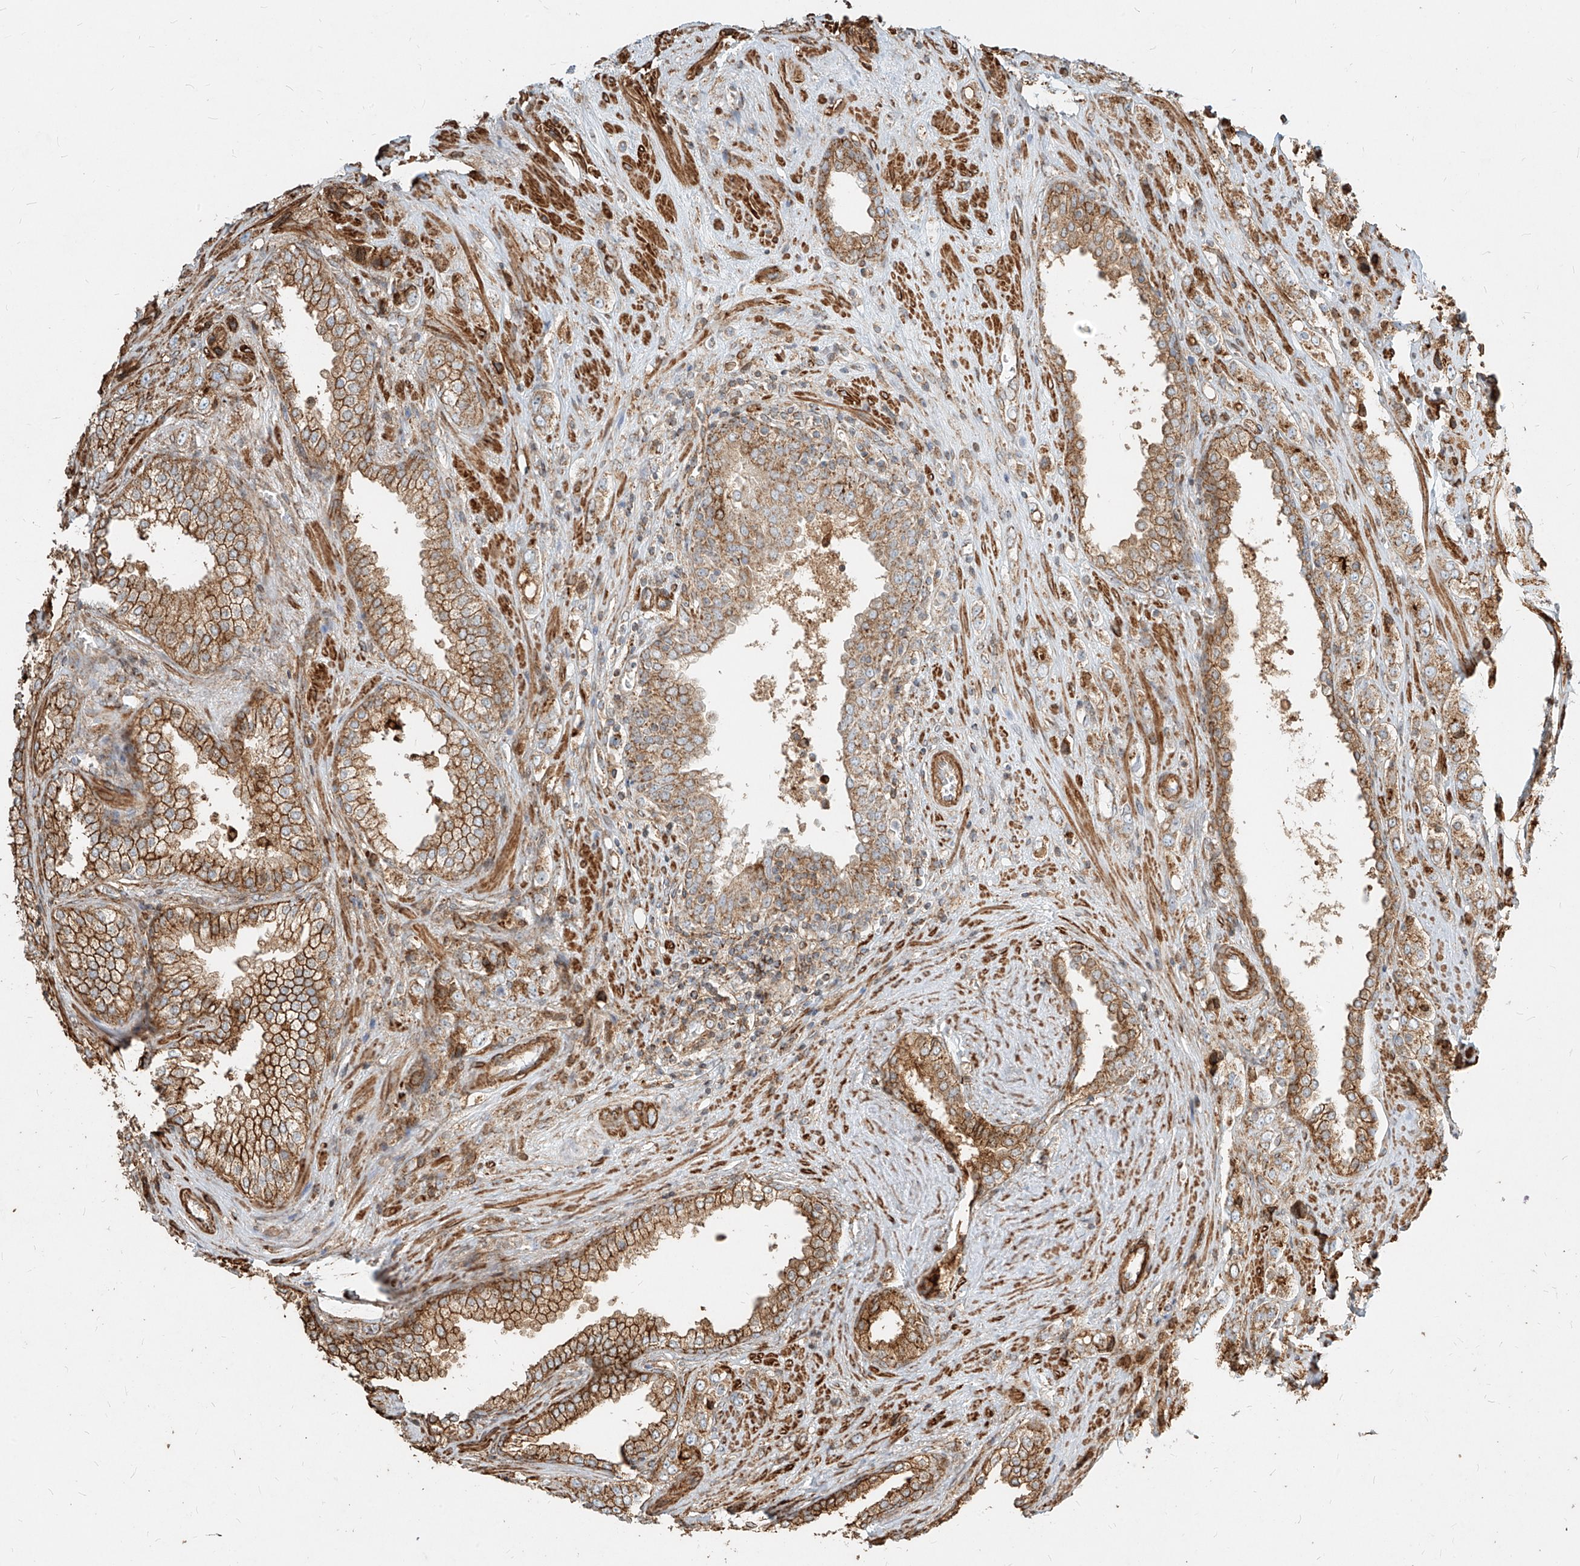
{"staining": {"intensity": "moderate", "quantity": ">75%", "location": "cytoplasmic/membranous"}, "tissue": "prostate cancer", "cell_type": "Tumor cells", "image_type": "cancer", "snomed": [{"axis": "morphology", "description": "Adenocarcinoma, High grade"}, {"axis": "topography", "description": "Prostate"}], "caption": "A high-resolution micrograph shows immunohistochemistry staining of prostate cancer (adenocarcinoma (high-grade)), which exhibits moderate cytoplasmic/membranous expression in about >75% of tumor cells.", "gene": "MTX2", "patient": {"sex": "male", "age": 61}}